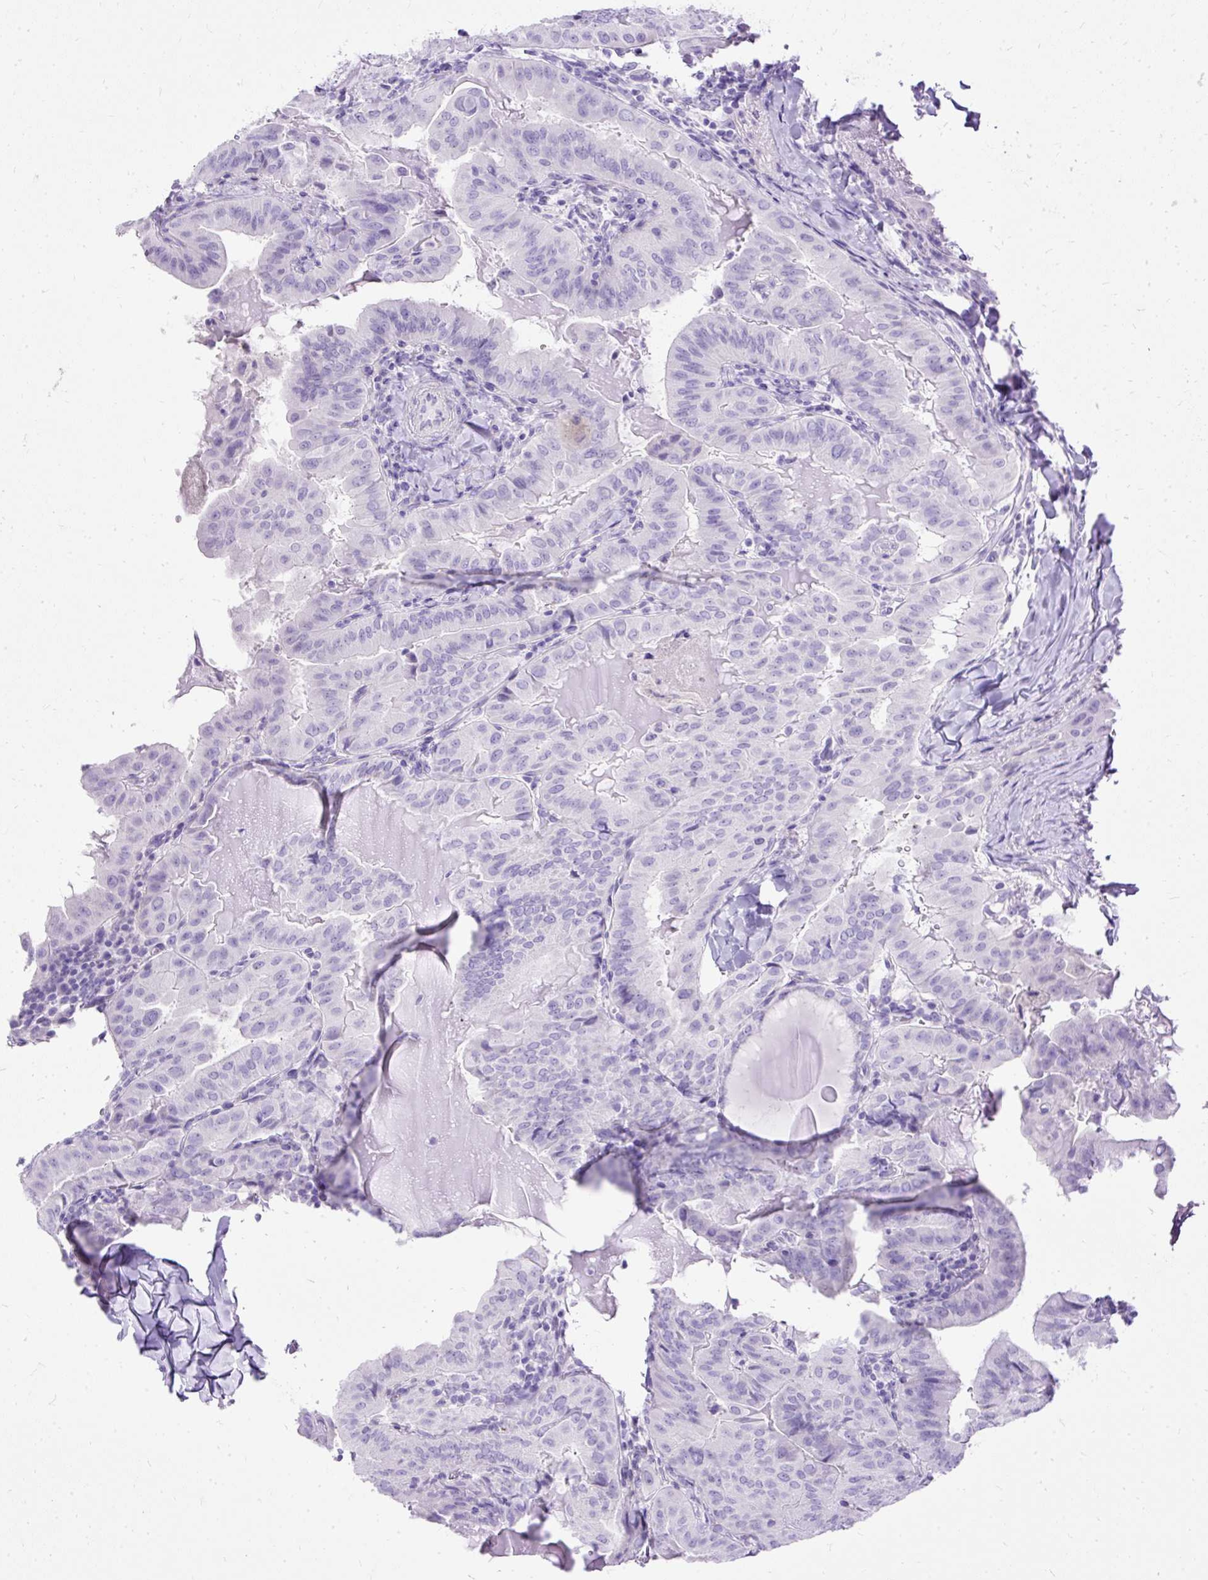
{"staining": {"intensity": "negative", "quantity": "none", "location": "none"}, "tissue": "thyroid cancer", "cell_type": "Tumor cells", "image_type": "cancer", "snomed": [{"axis": "morphology", "description": "Papillary adenocarcinoma, NOS"}, {"axis": "topography", "description": "Thyroid gland"}], "caption": "DAB immunohistochemical staining of papillary adenocarcinoma (thyroid) shows no significant staining in tumor cells.", "gene": "HEY1", "patient": {"sex": "female", "age": 68}}